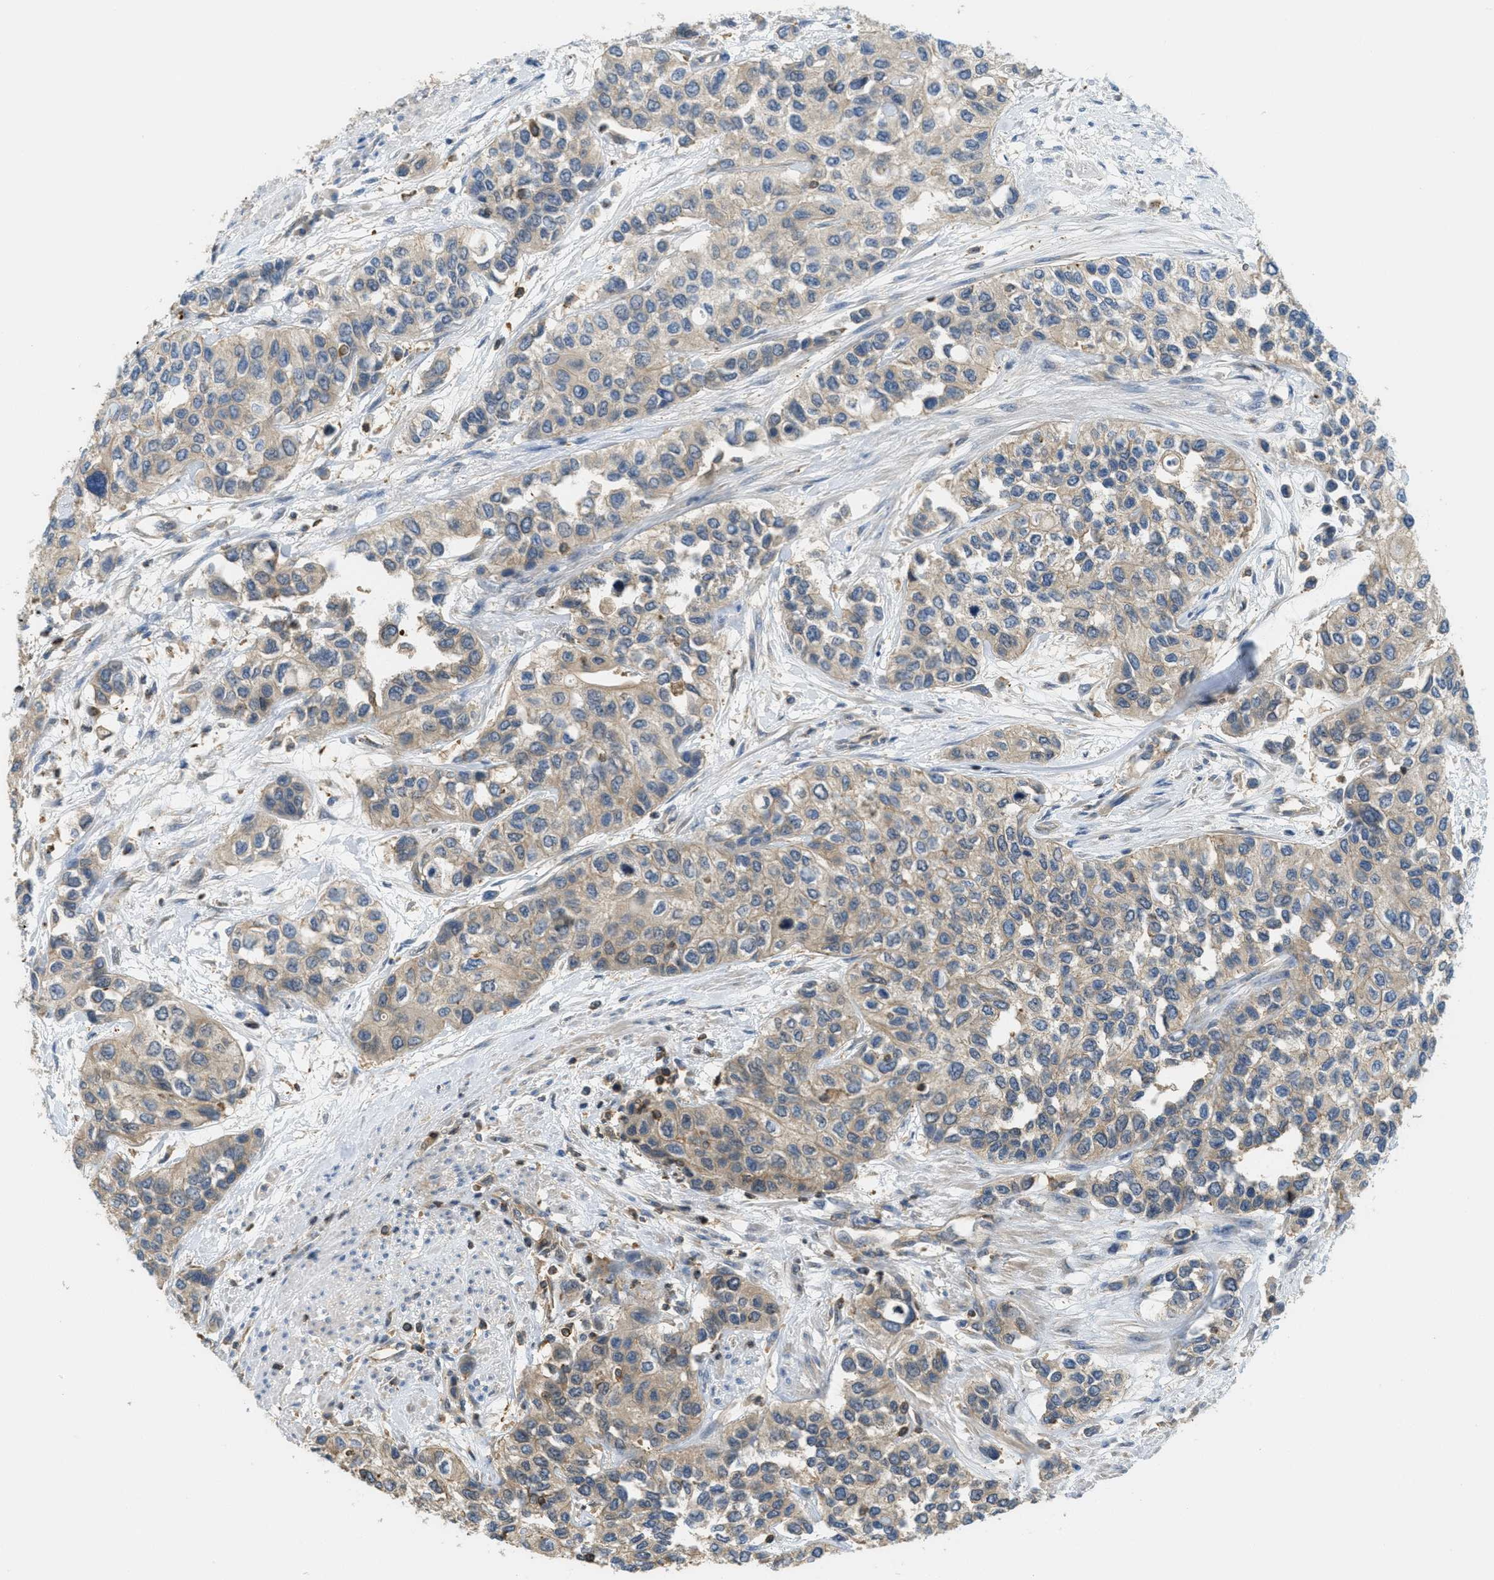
{"staining": {"intensity": "weak", "quantity": ">75%", "location": "cytoplasmic/membranous"}, "tissue": "urothelial cancer", "cell_type": "Tumor cells", "image_type": "cancer", "snomed": [{"axis": "morphology", "description": "Urothelial carcinoma, High grade"}, {"axis": "topography", "description": "Urinary bladder"}], "caption": "Immunohistochemical staining of human urothelial cancer demonstrates low levels of weak cytoplasmic/membranous protein positivity in approximately >75% of tumor cells.", "gene": "GRIK2", "patient": {"sex": "female", "age": 56}}